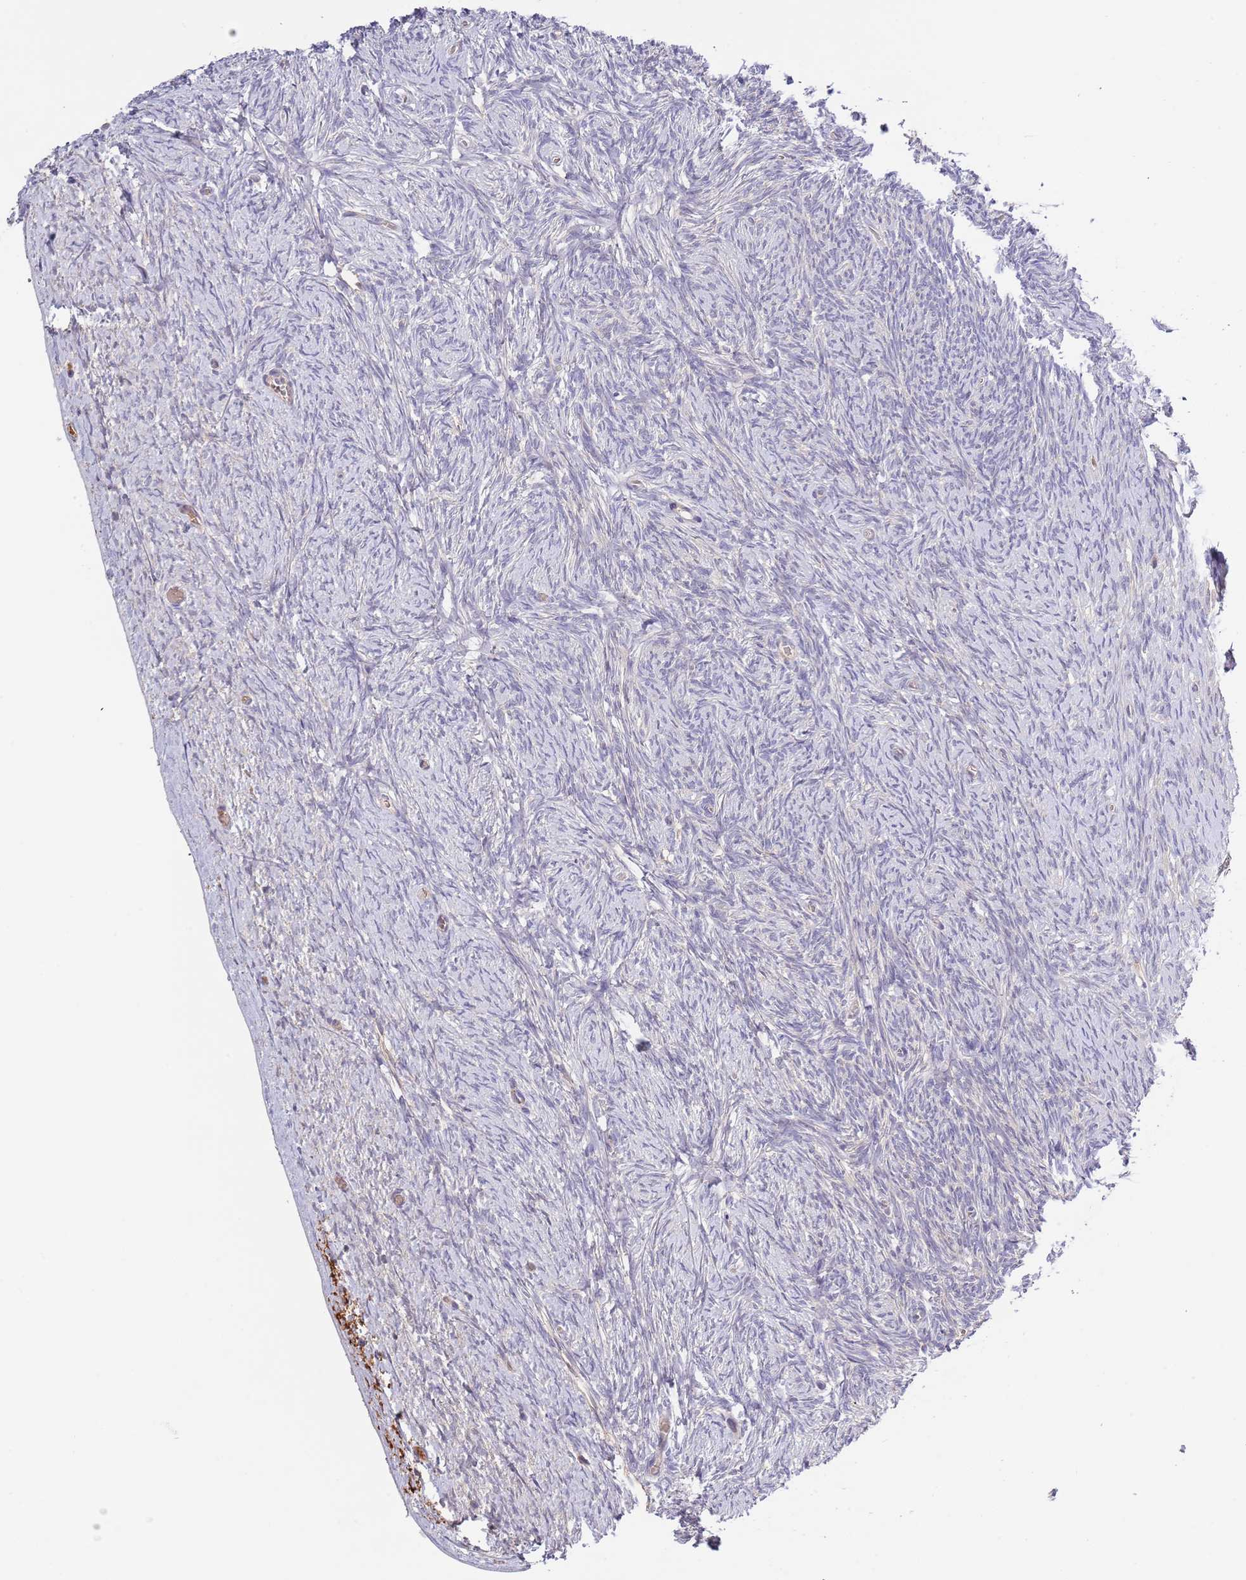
{"staining": {"intensity": "negative", "quantity": "none", "location": "none"}, "tissue": "ovary", "cell_type": "Ovarian stroma cells", "image_type": "normal", "snomed": [{"axis": "morphology", "description": "Normal tissue, NOS"}, {"axis": "topography", "description": "Ovary"}], "caption": "Ovary was stained to show a protein in brown. There is no significant staining in ovarian stroma cells.", "gene": "LIPJ", "patient": {"sex": "female", "age": 44}}